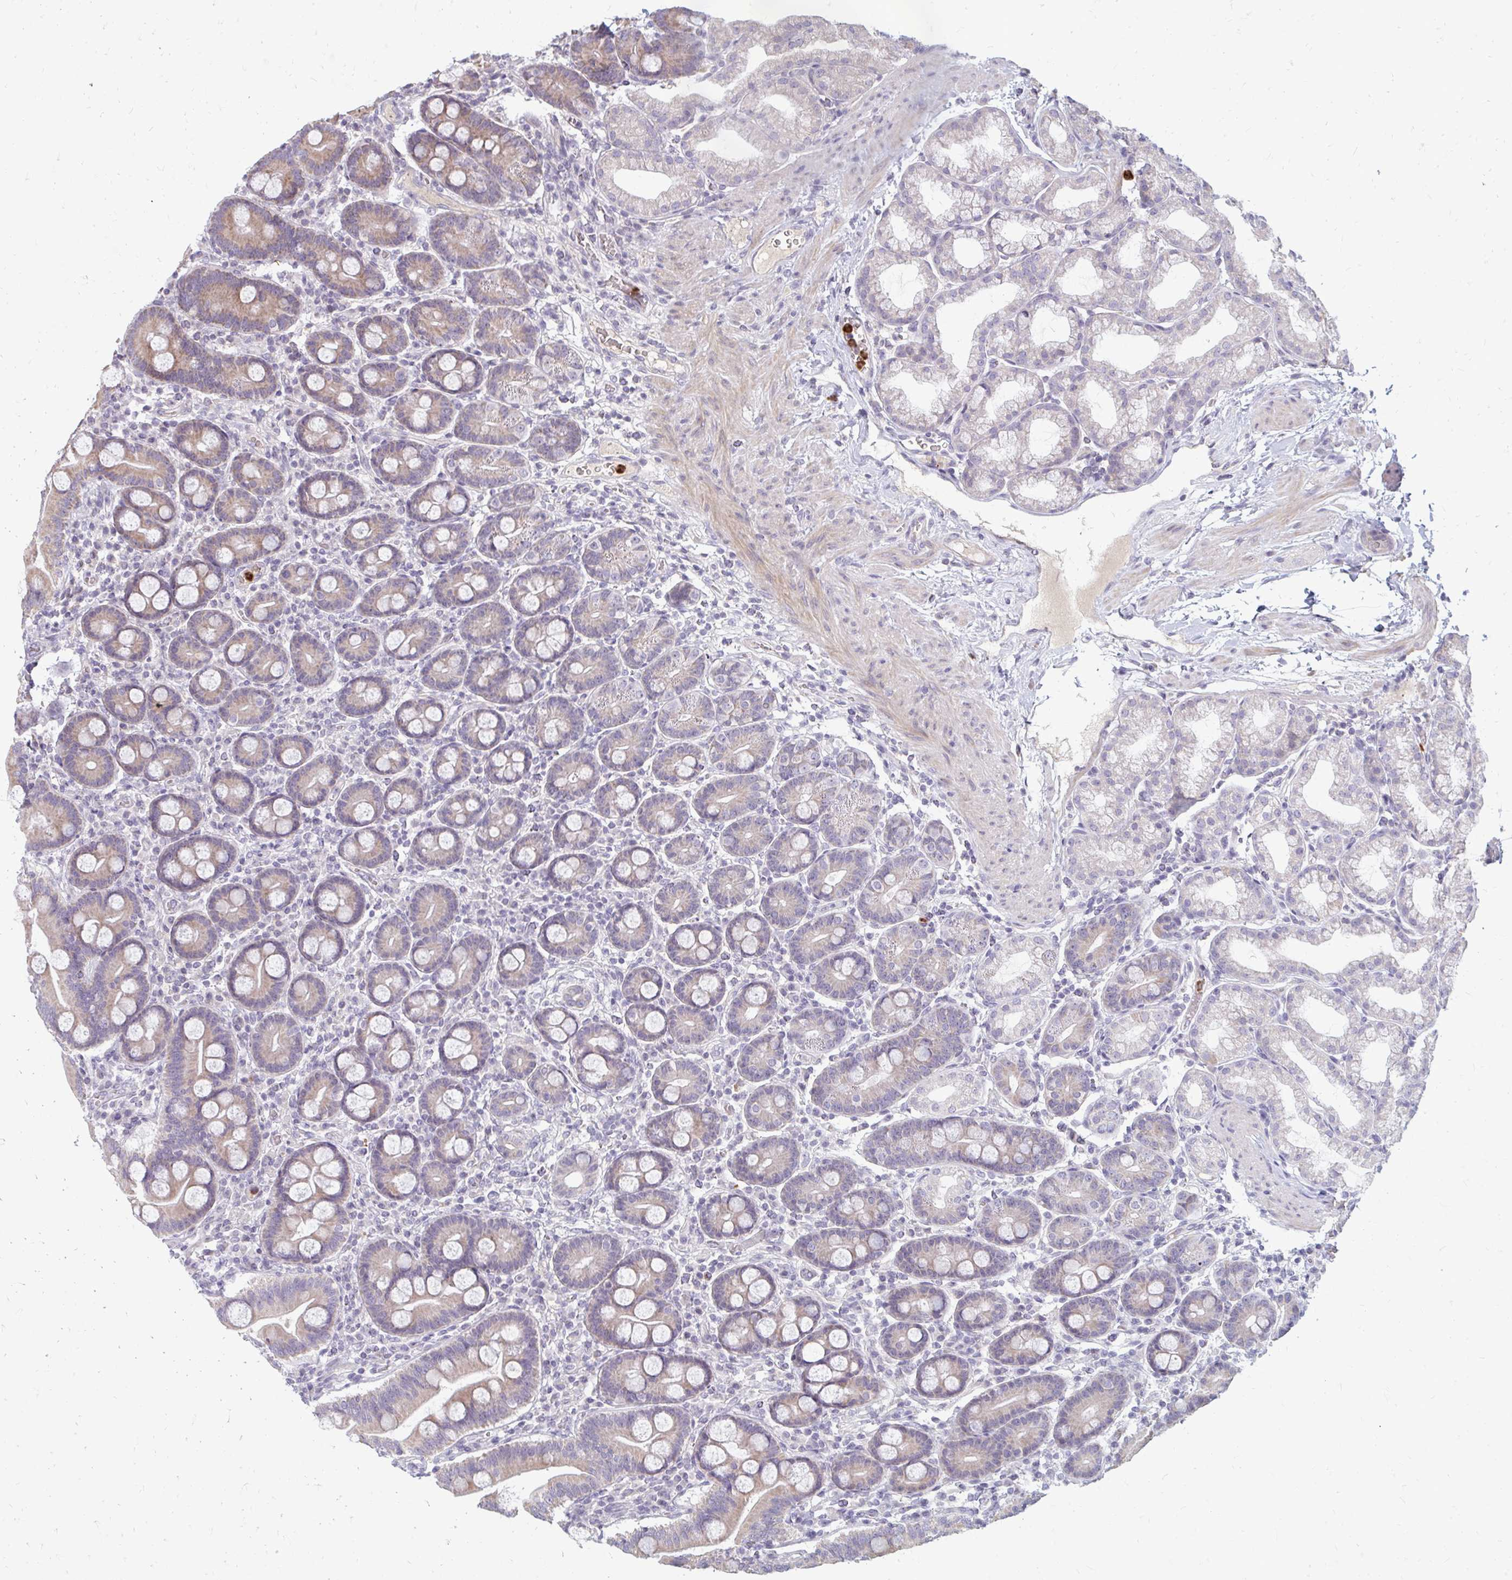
{"staining": {"intensity": "weak", "quantity": "25%-75%", "location": "cytoplasmic/membranous"}, "tissue": "duodenum", "cell_type": "Glandular cells", "image_type": "normal", "snomed": [{"axis": "morphology", "description": "Normal tissue, NOS"}, {"axis": "topography", "description": "Duodenum"}], "caption": "An immunohistochemistry image of benign tissue is shown. Protein staining in brown highlights weak cytoplasmic/membranous positivity in duodenum within glandular cells. Nuclei are stained in blue.", "gene": "RAB33A", "patient": {"sex": "male", "age": 59}}